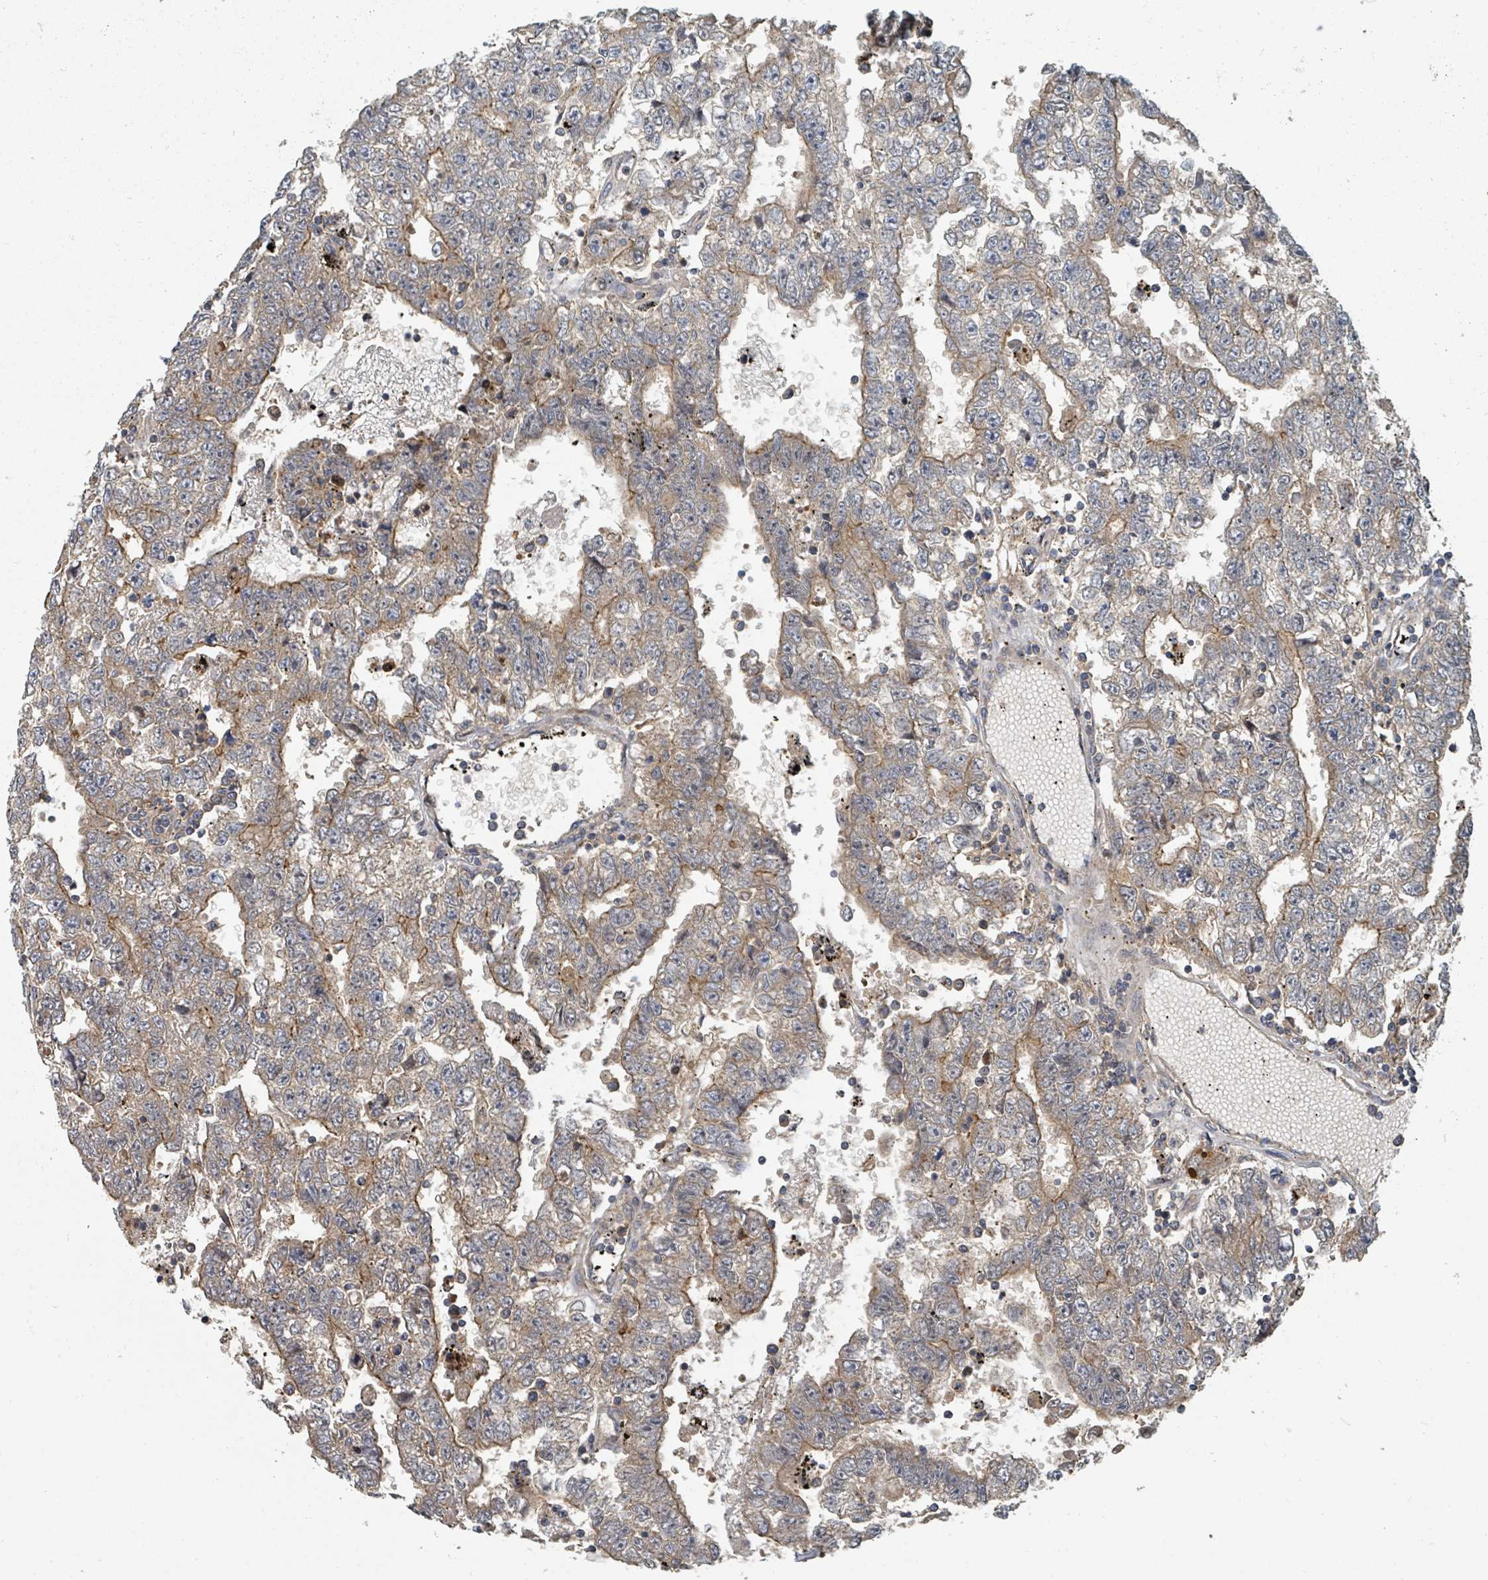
{"staining": {"intensity": "moderate", "quantity": ">75%", "location": "cytoplasmic/membranous"}, "tissue": "testis cancer", "cell_type": "Tumor cells", "image_type": "cancer", "snomed": [{"axis": "morphology", "description": "Carcinoma, Embryonal, NOS"}, {"axis": "topography", "description": "Testis"}], "caption": "Protein staining reveals moderate cytoplasmic/membranous staining in about >75% of tumor cells in embryonal carcinoma (testis).", "gene": "DPM1", "patient": {"sex": "male", "age": 25}}